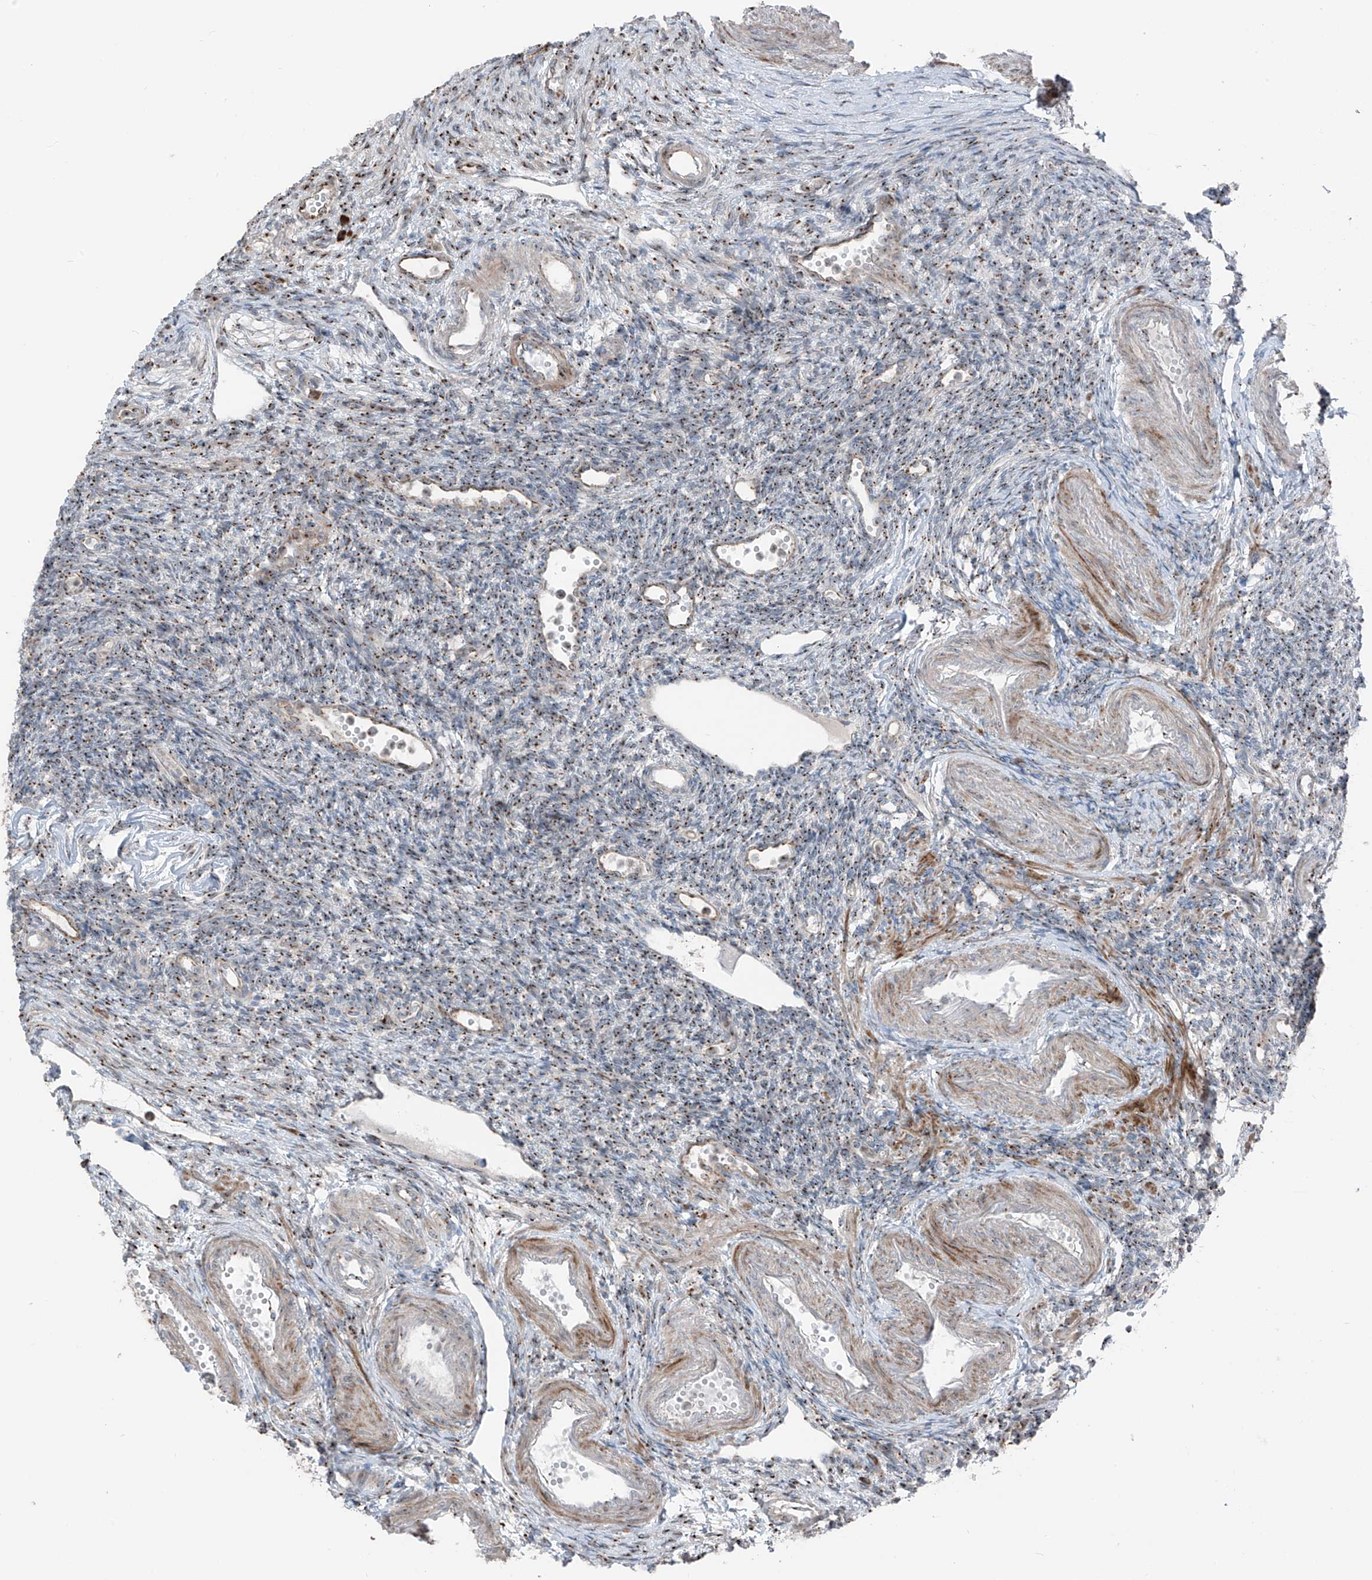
{"staining": {"intensity": "moderate", "quantity": ">75%", "location": "cytoplasmic/membranous"}, "tissue": "ovary", "cell_type": "Ovarian stroma cells", "image_type": "normal", "snomed": [{"axis": "morphology", "description": "Normal tissue, NOS"}, {"axis": "morphology", "description": "Cyst, NOS"}, {"axis": "topography", "description": "Ovary"}], "caption": "Protein staining of benign ovary displays moderate cytoplasmic/membranous staining in about >75% of ovarian stroma cells.", "gene": "ERLEC1", "patient": {"sex": "female", "age": 33}}